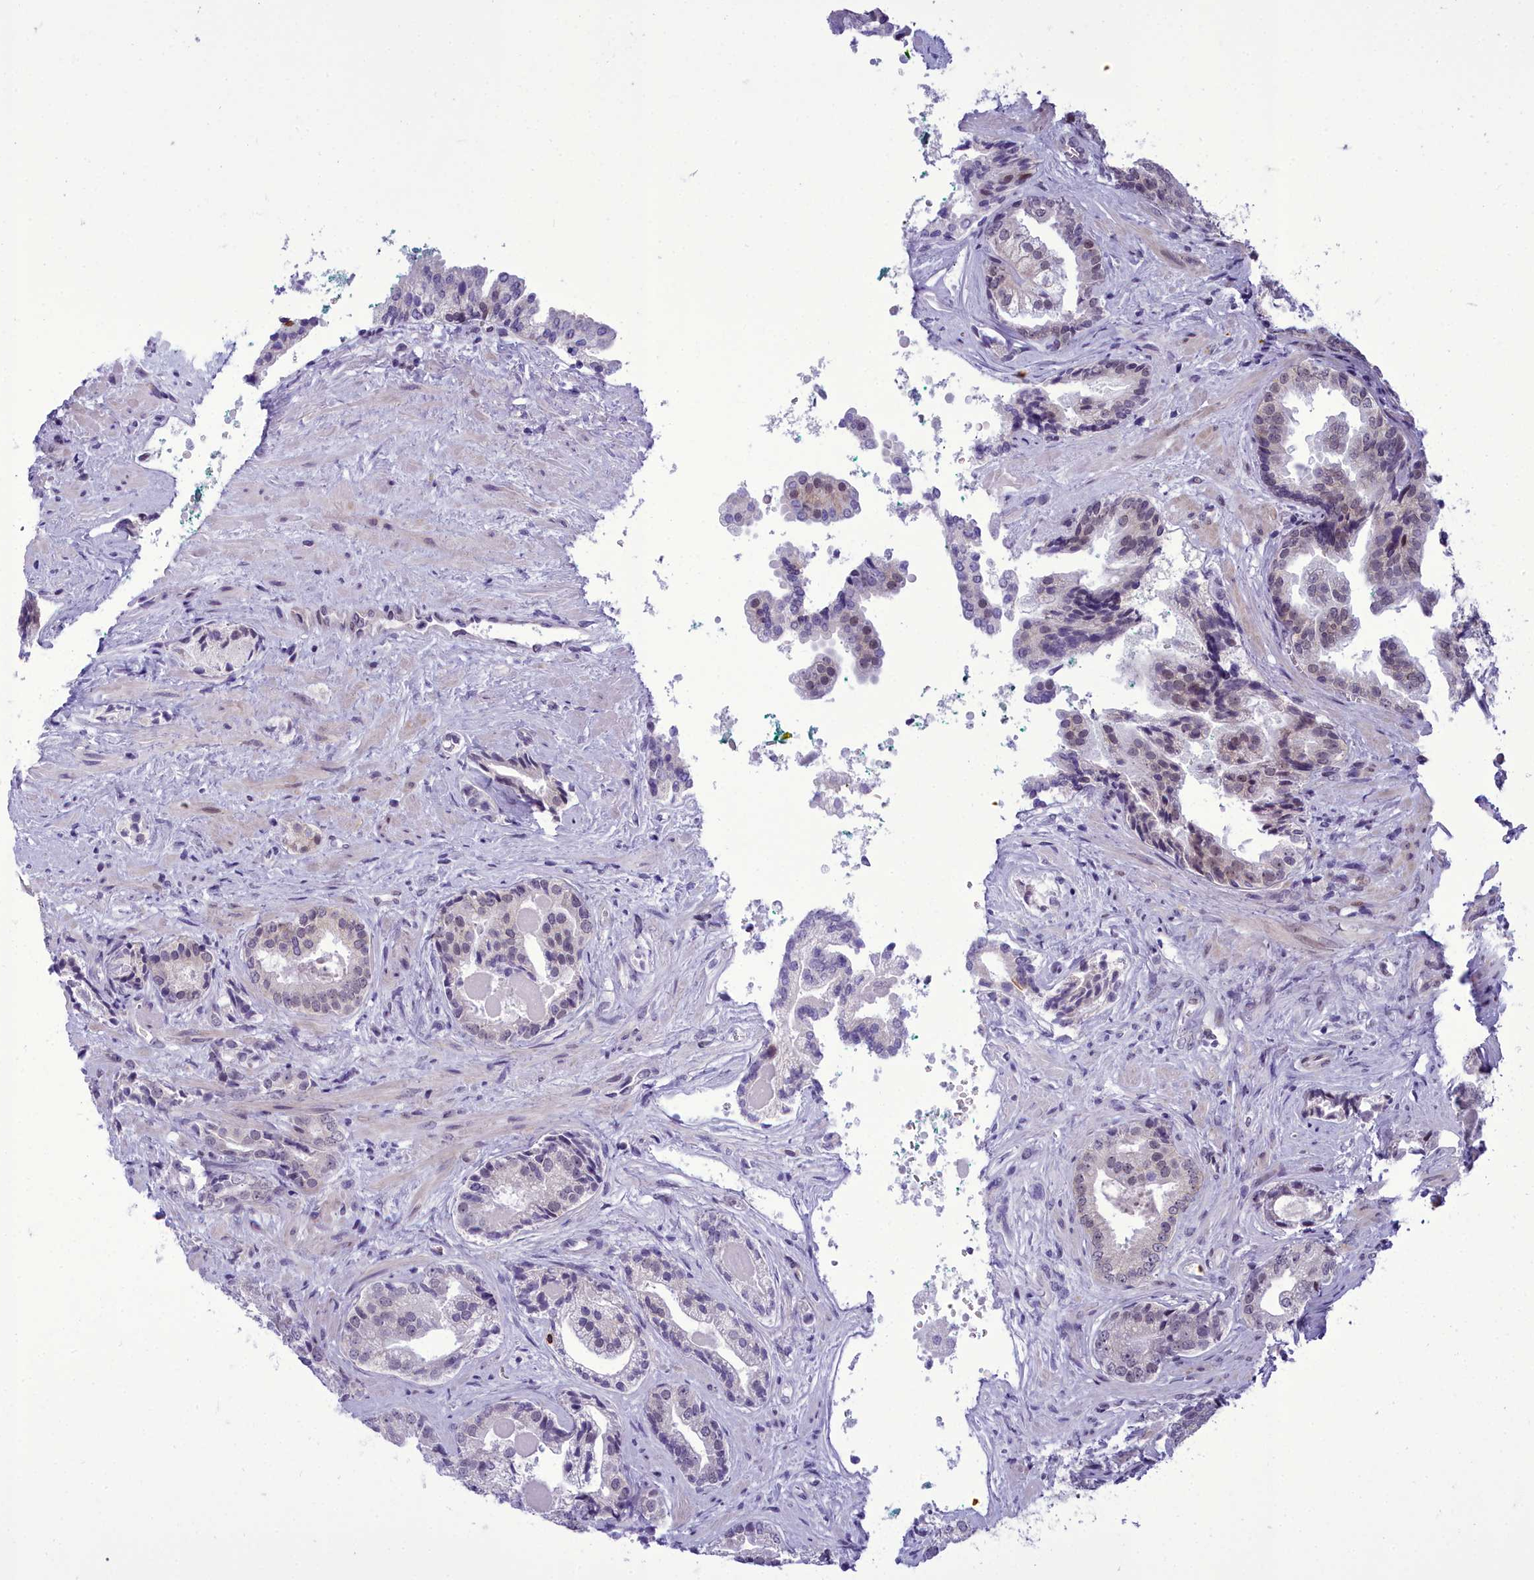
{"staining": {"intensity": "negative", "quantity": "none", "location": "none"}, "tissue": "prostate cancer", "cell_type": "Tumor cells", "image_type": "cancer", "snomed": [{"axis": "morphology", "description": "Adenocarcinoma, High grade"}, {"axis": "topography", "description": "Prostate"}], "caption": "Immunohistochemistry photomicrograph of prostate cancer stained for a protein (brown), which displays no positivity in tumor cells.", "gene": "CEACAM19", "patient": {"sex": "male", "age": 60}}